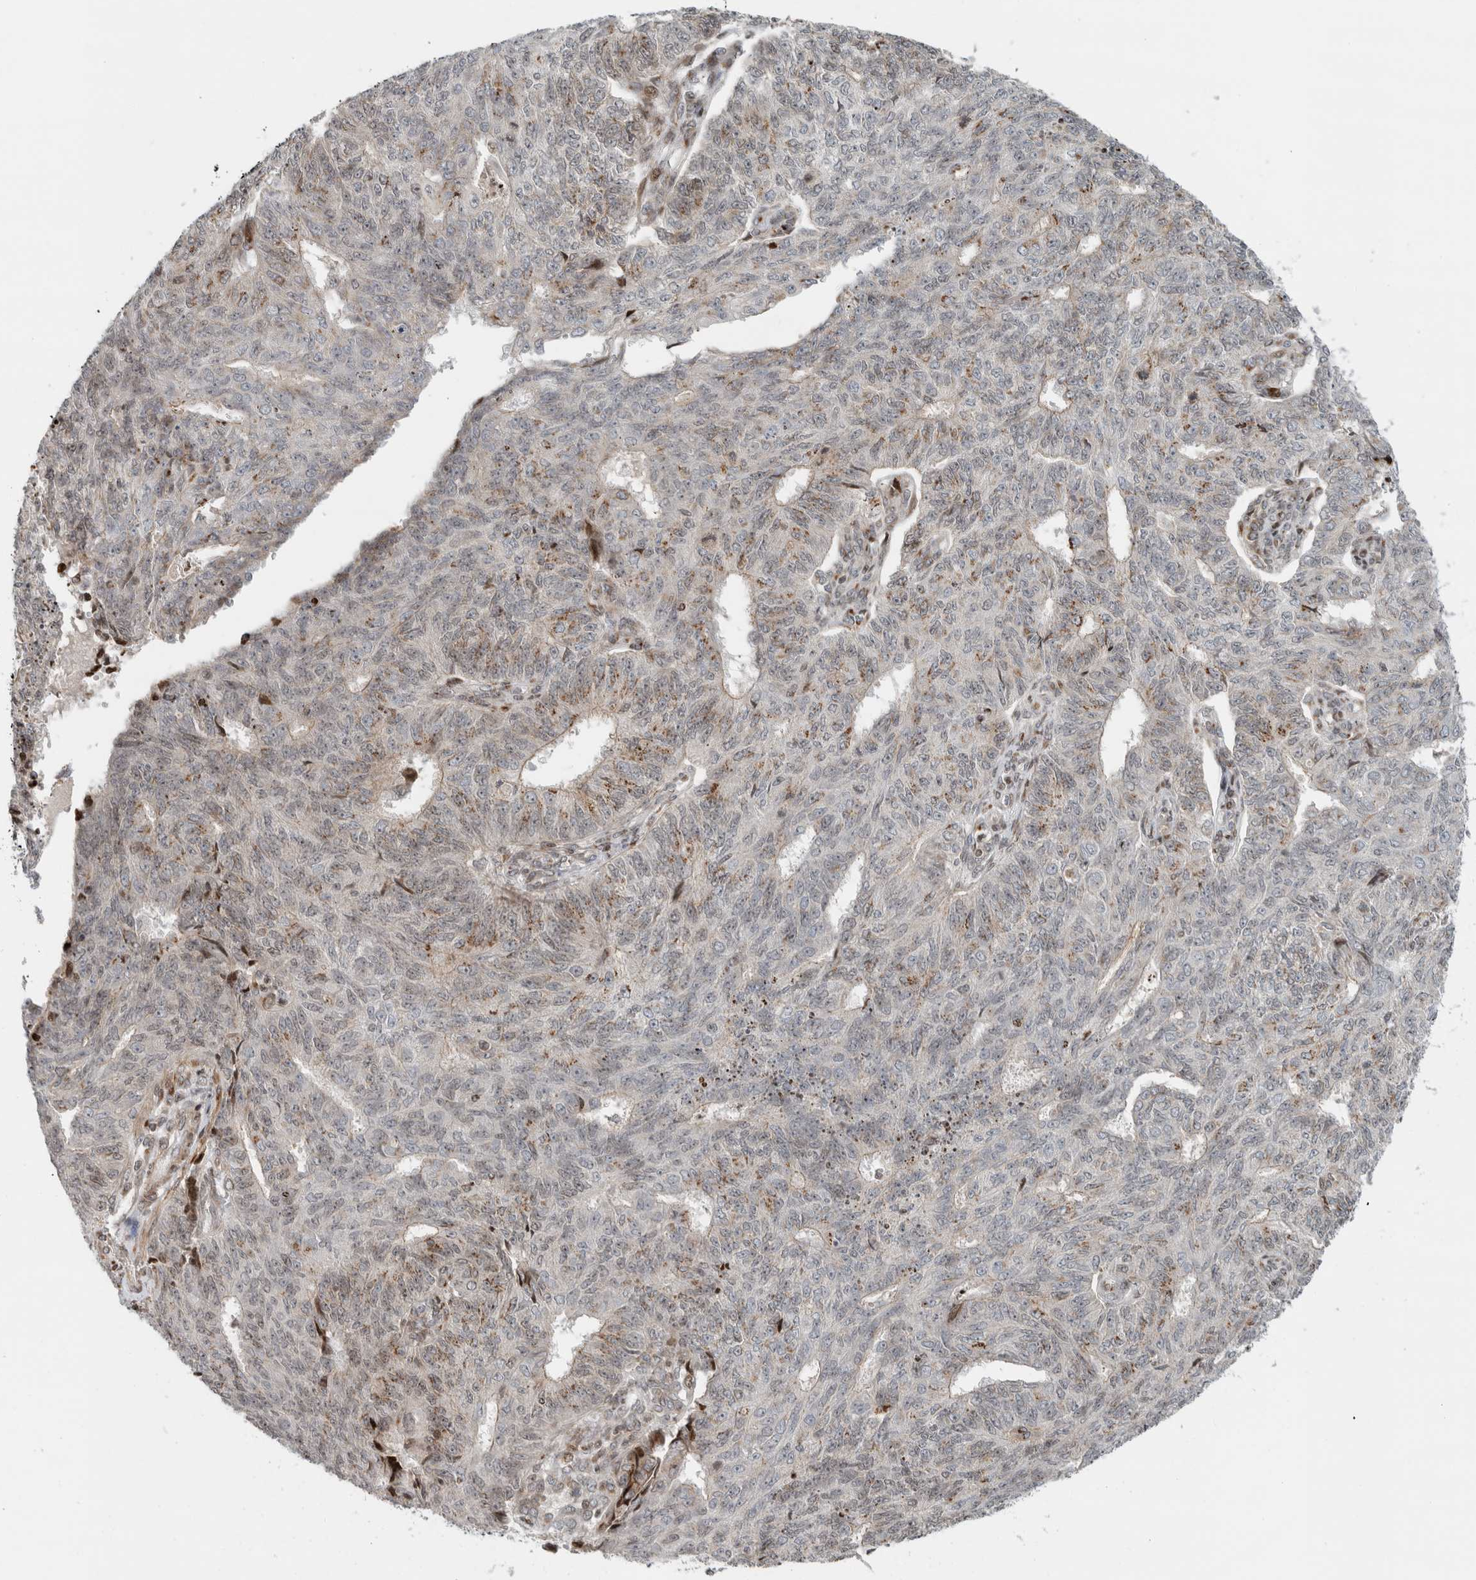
{"staining": {"intensity": "moderate", "quantity": "<25%", "location": "cytoplasmic/membranous"}, "tissue": "endometrial cancer", "cell_type": "Tumor cells", "image_type": "cancer", "snomed": [{"axis": "morphology", "description": "Adenocarcinoma, NOS"}, {"axis": "topography", "description": "Endometrium"}], "caption": "Endometrial cancer (adenocarcinoma) stained with IHC demonstrates moderate cytoplasmic/membranous expression in about <25% of tumor cells.", "gene": "GINS4", "patient": {"sex": "female", "age": 32}}